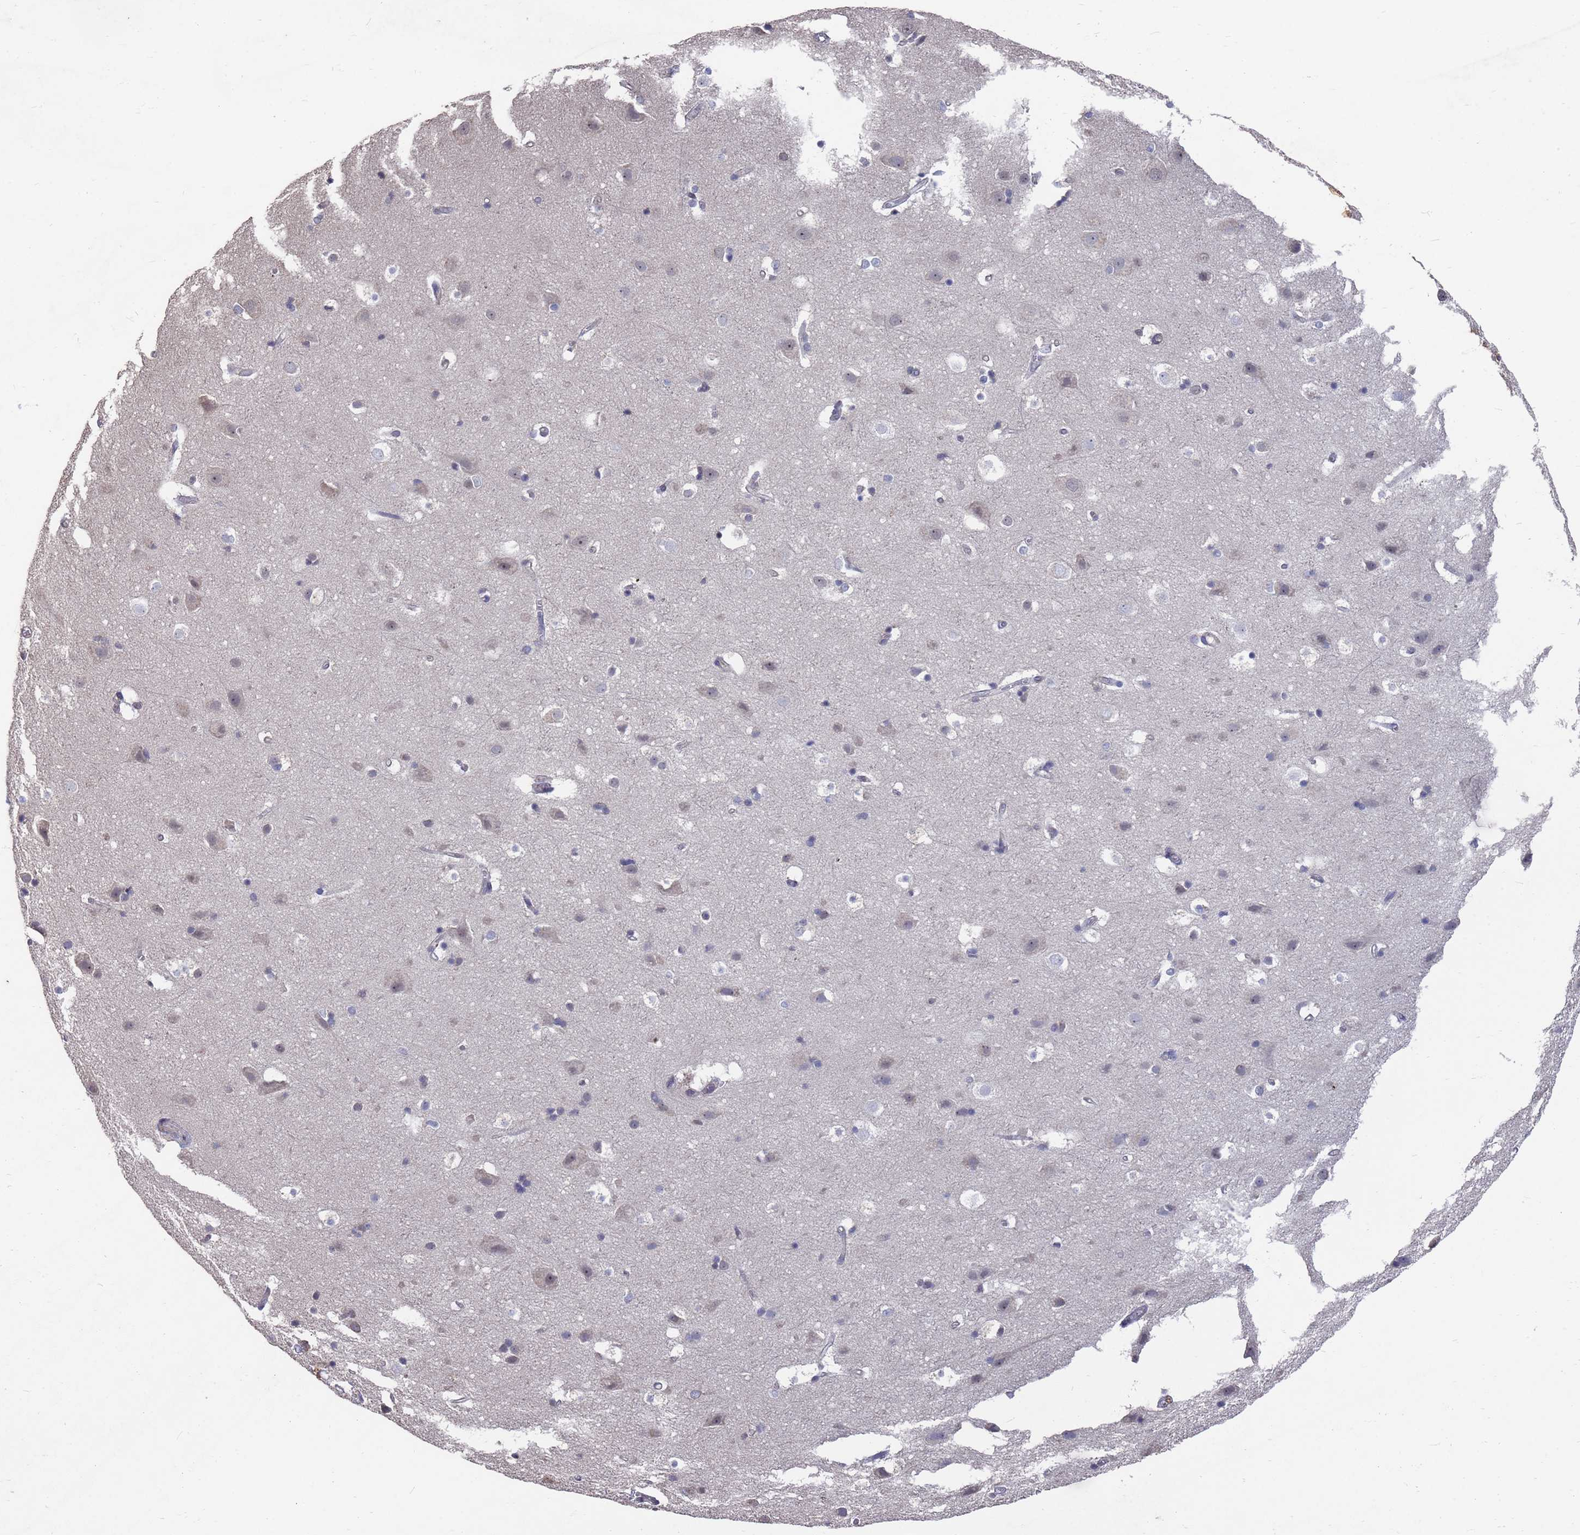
{"staining": {"intensity": "negative", "quantity": "none", "location": "none"}, "tissue": "cerebral cortex", "cell_type": "Endothelial cells", "image_type": "normal", "snomed": [{"axis": "morphology", "description": "Normal tissue, NOS"}, {"axis": "topography", "description": "Cerebral cortex"}], "caption": "The immunohistochemistry (IHC) photomicrograph has no significant expression in endothelial cells of cerebral cortex.", "gene": "CFAP119", "patient": {"sex": "male", "age": 54}}